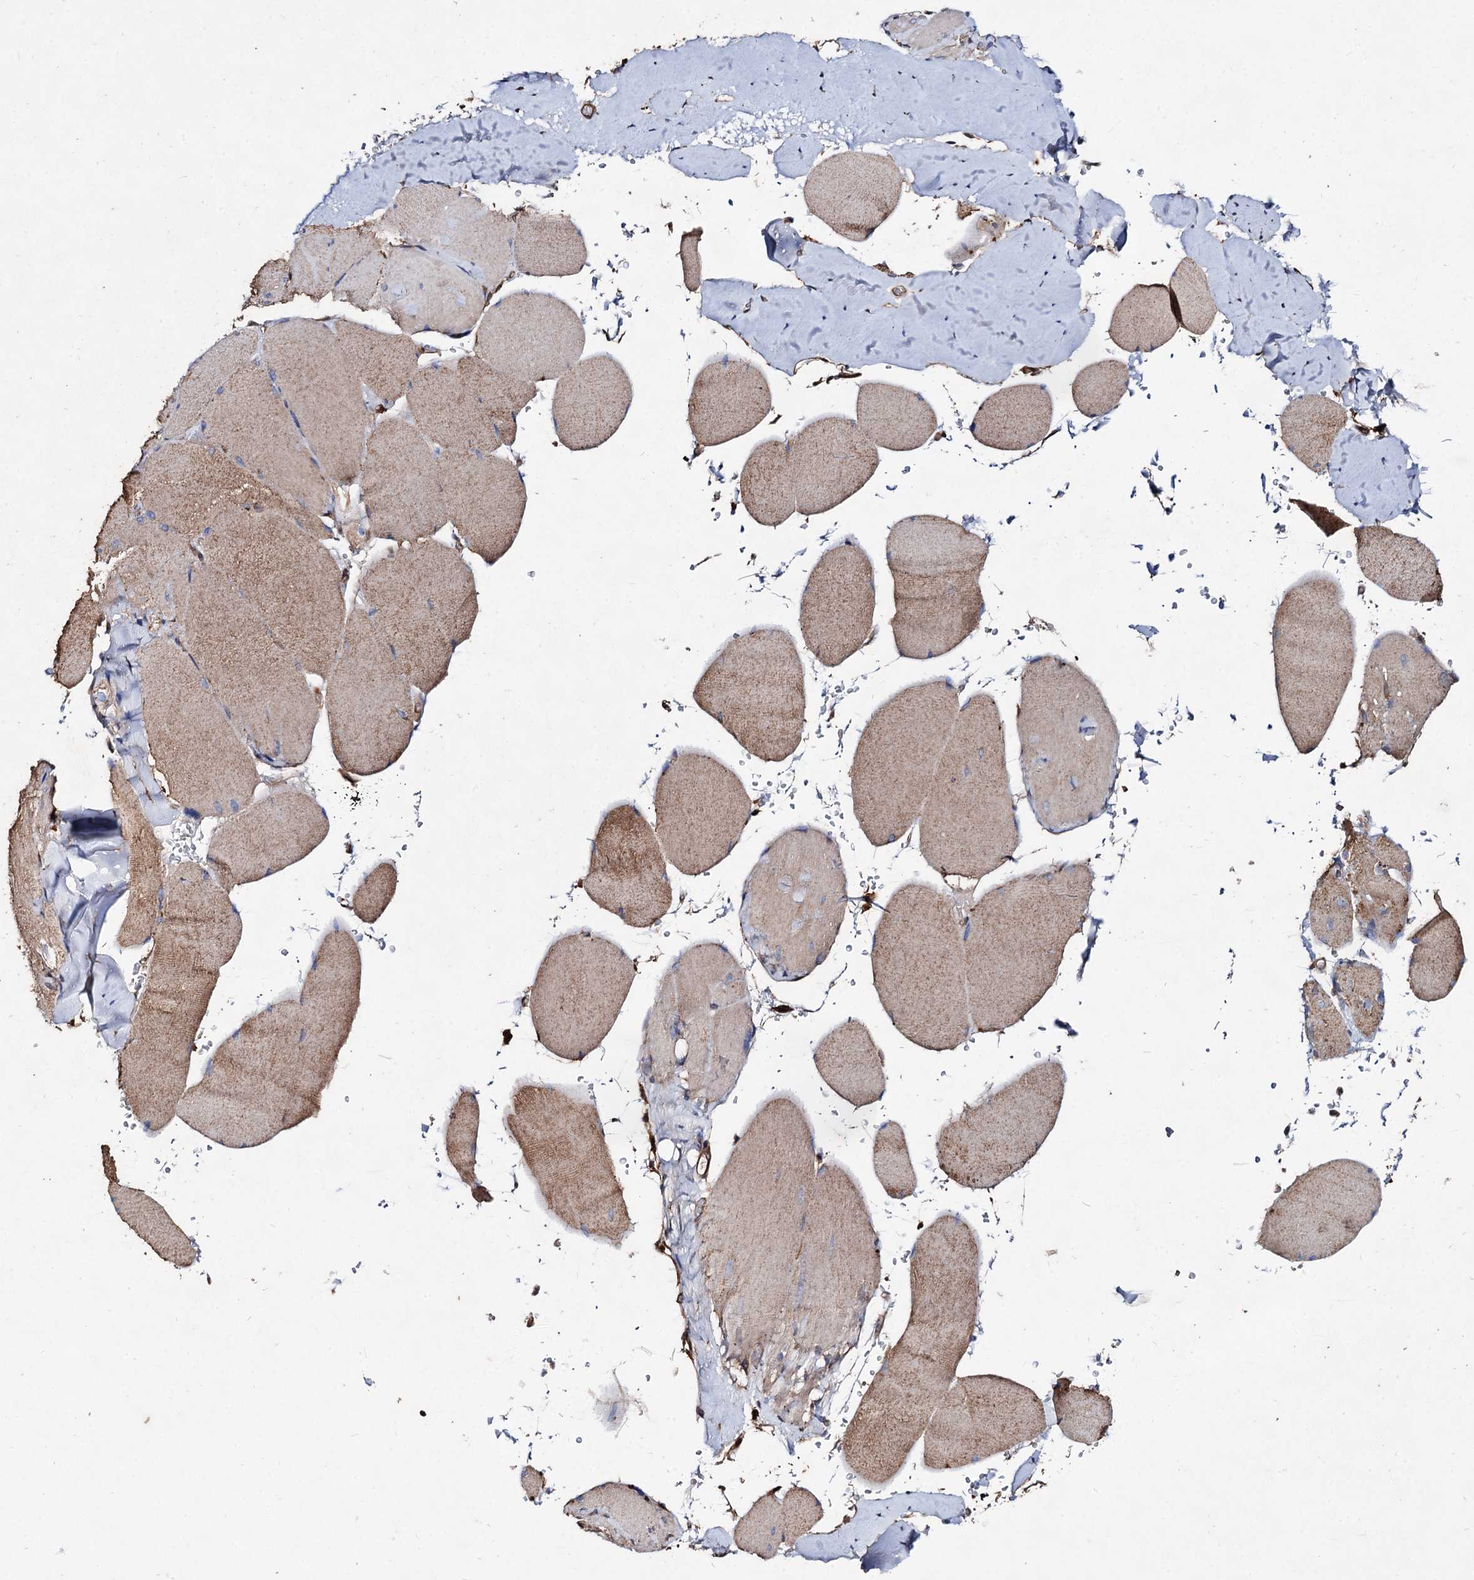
{"staining": {"intensity": "moderate", "quantity": "25%-75%", "location": "cytoplasmic/membranous"}, "tissue": "skeletal muscle", "cell_type": "Myocytes", "image_type": "normal", "snomed": [{"axis": "morphology", "description": "Normal tissue, NOS"}, {"axis": "topography", "description": "Skeletal muscle"}, {"axis": "topography", "description": "Head-Neck"}], "caption": "Myocytes demonstrate medium levels of moderate cytoplasmic/membranous expression in approximately 25%-75% of cells in normal skeletal muscle. The protein of interest is shown in brown color, while the nuclei are stained blue.", "gene": "VPS29", "patient": {"sex": "male", "age": 66}}